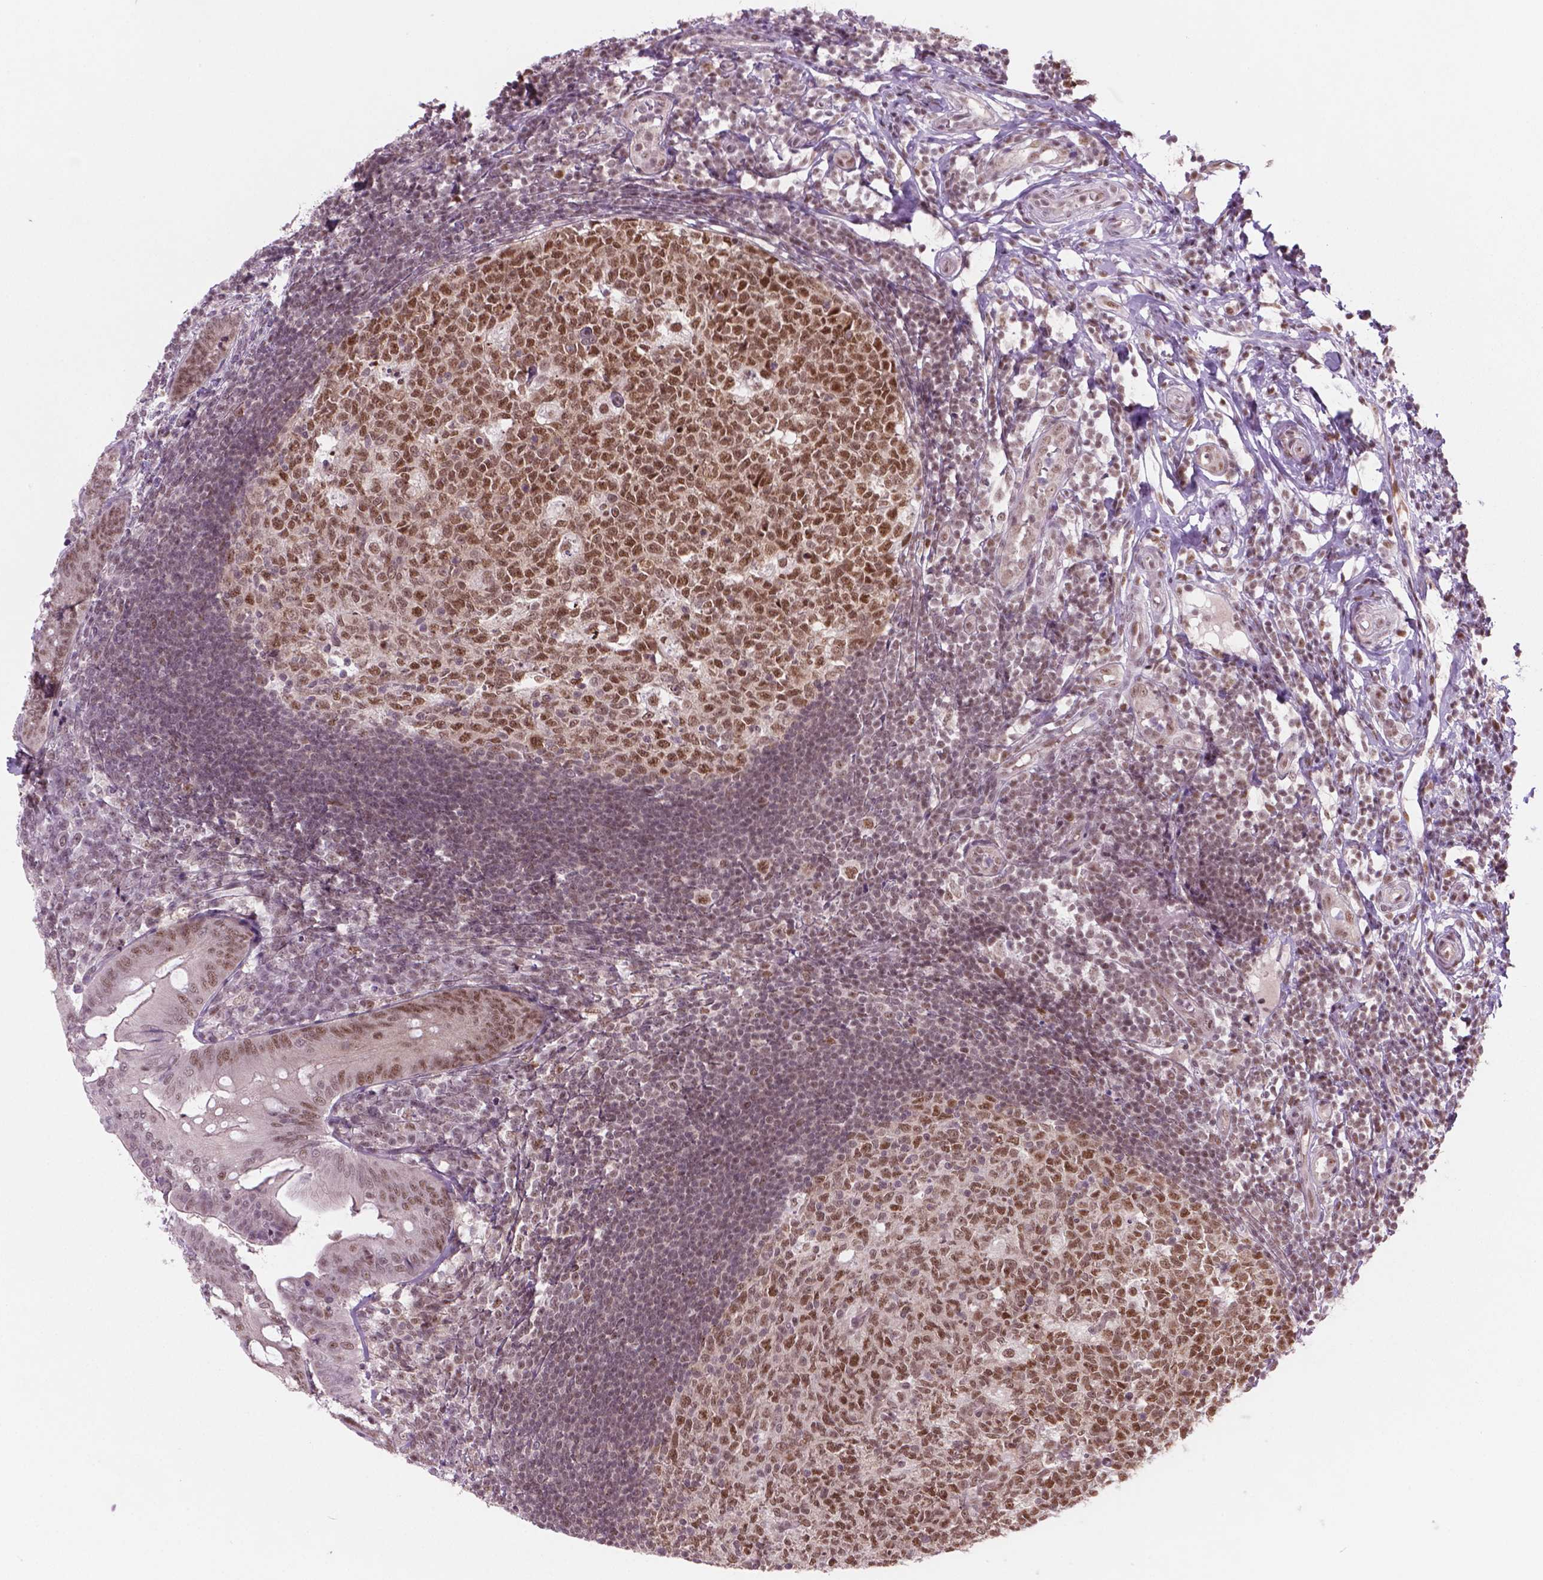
{"staining": {"intensity": "moderate", "quantity": ">75%", "location": "nuclear"}, "tissue": "appendix", "cell_type": "Glandular cells", "image_type": "normal", "snomed": [{"axis": "morphology", "description": "Normal tissue, NOS"}, {"axis": "morphology", "description": "Inflammation, NOS"}, {"axis": "topography", "description": "Appendix"}], "caption": "Immunohistochemistry (IHC) photomicrograph of benign appendix stained for a protein (brown), which shows medium levels of moderate nuclear positivity in approximately >75% of glandular cells.", "gene": "PHAX", "patient": {"sex": "male", "age": 16}}